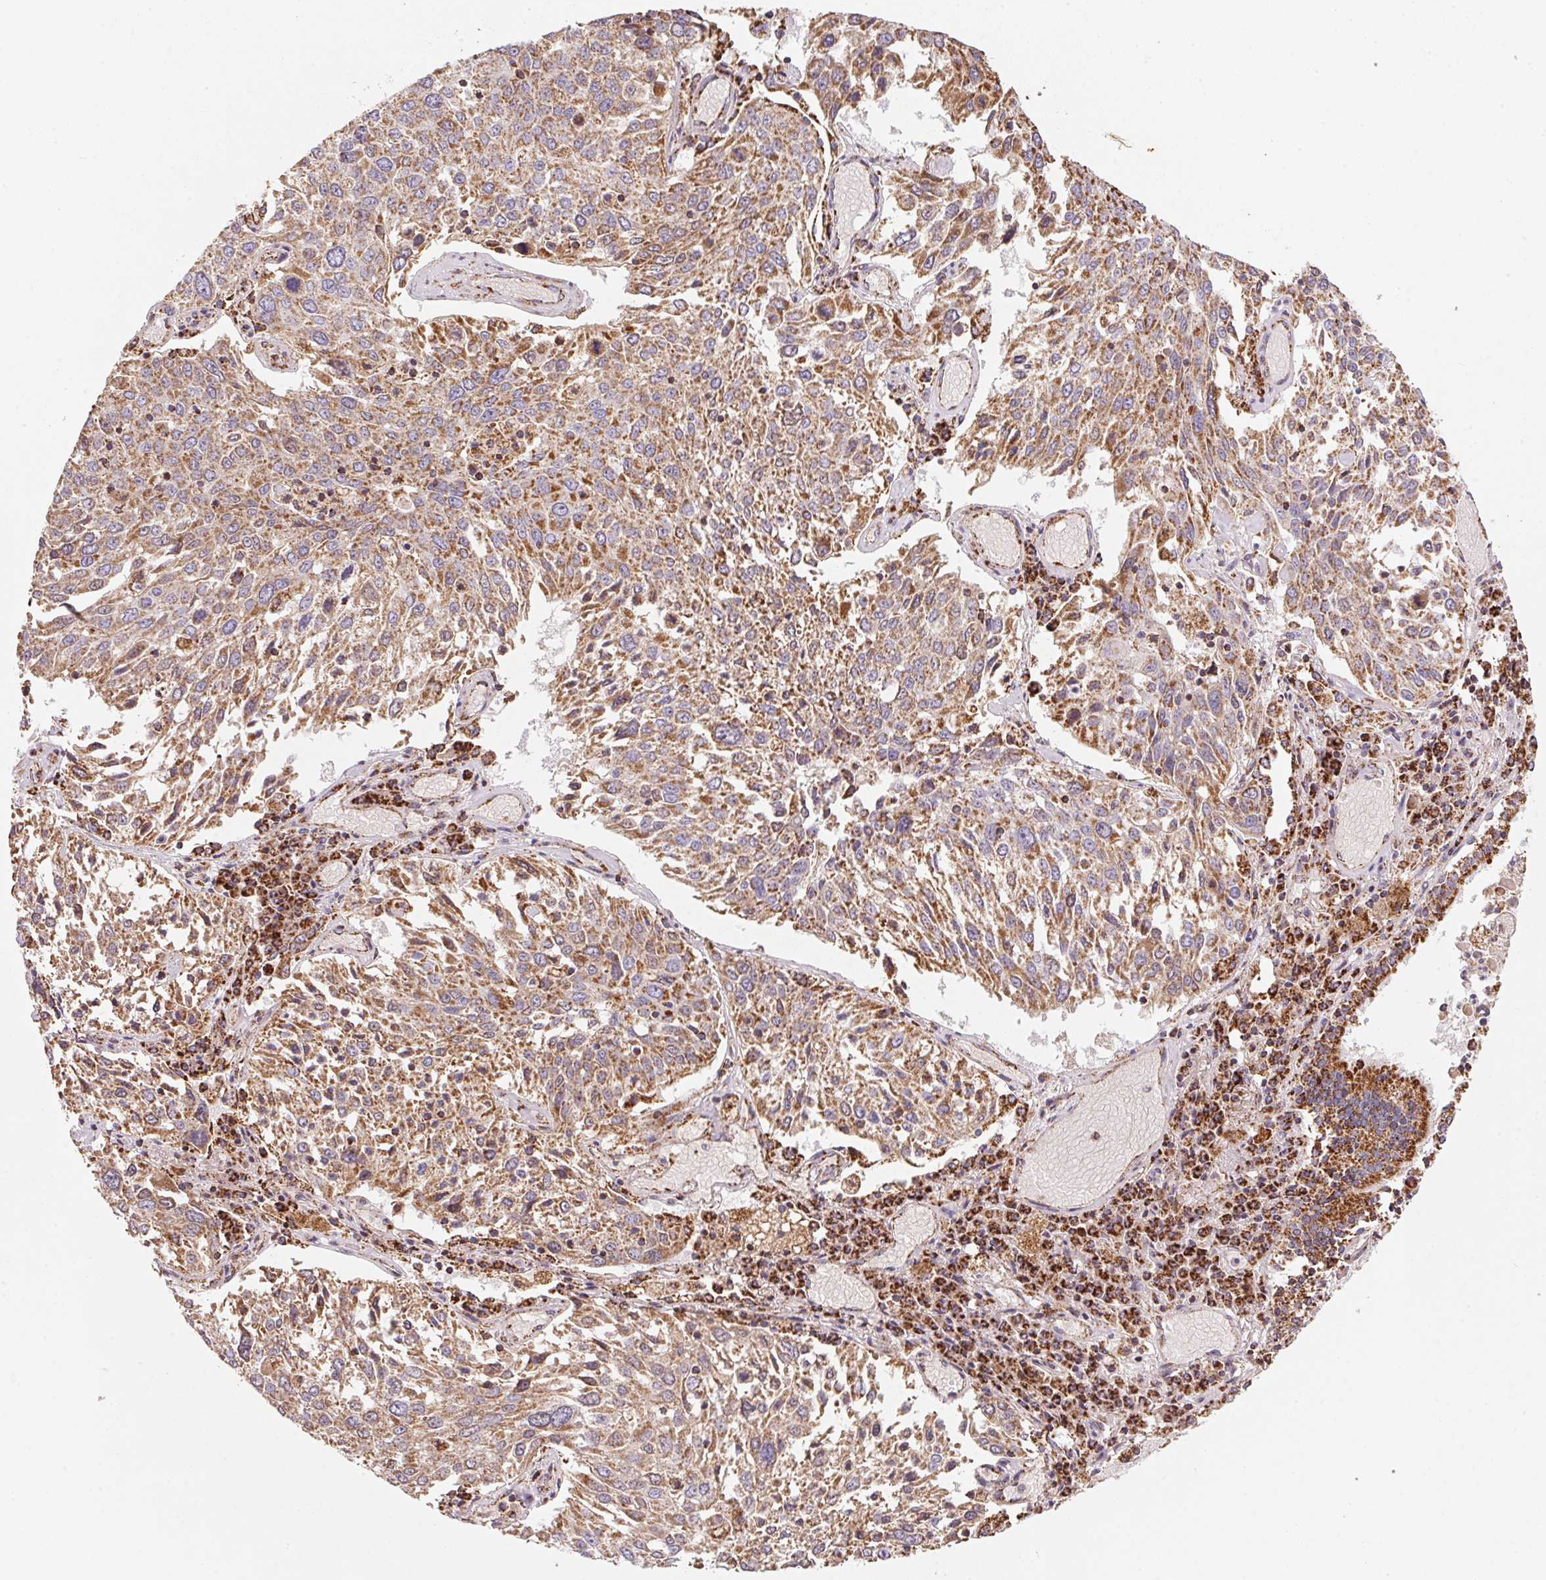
{"staining": {"intensity": "moderate", "quantity": ">75%", "location": "cytoplasmic/membranous"}, "tissue": "lung cancer", "cell_type": "Tumor cells", "image_type": "cancer", "snomed": [{"axis": "morphology", "description": "Squamous cell carcinoma, NOS"}, {"axis": "topography", "description": "Lung"}], "caption": "Immunohistochemical staining of lung squamous cell carcinoma displays medium levels of moderate cytoplasmic/membranous protein staining in approximately >75% of tumor cells.", "gene": "NDUFS2", "patient": {"sex": "male", "age": 65}}